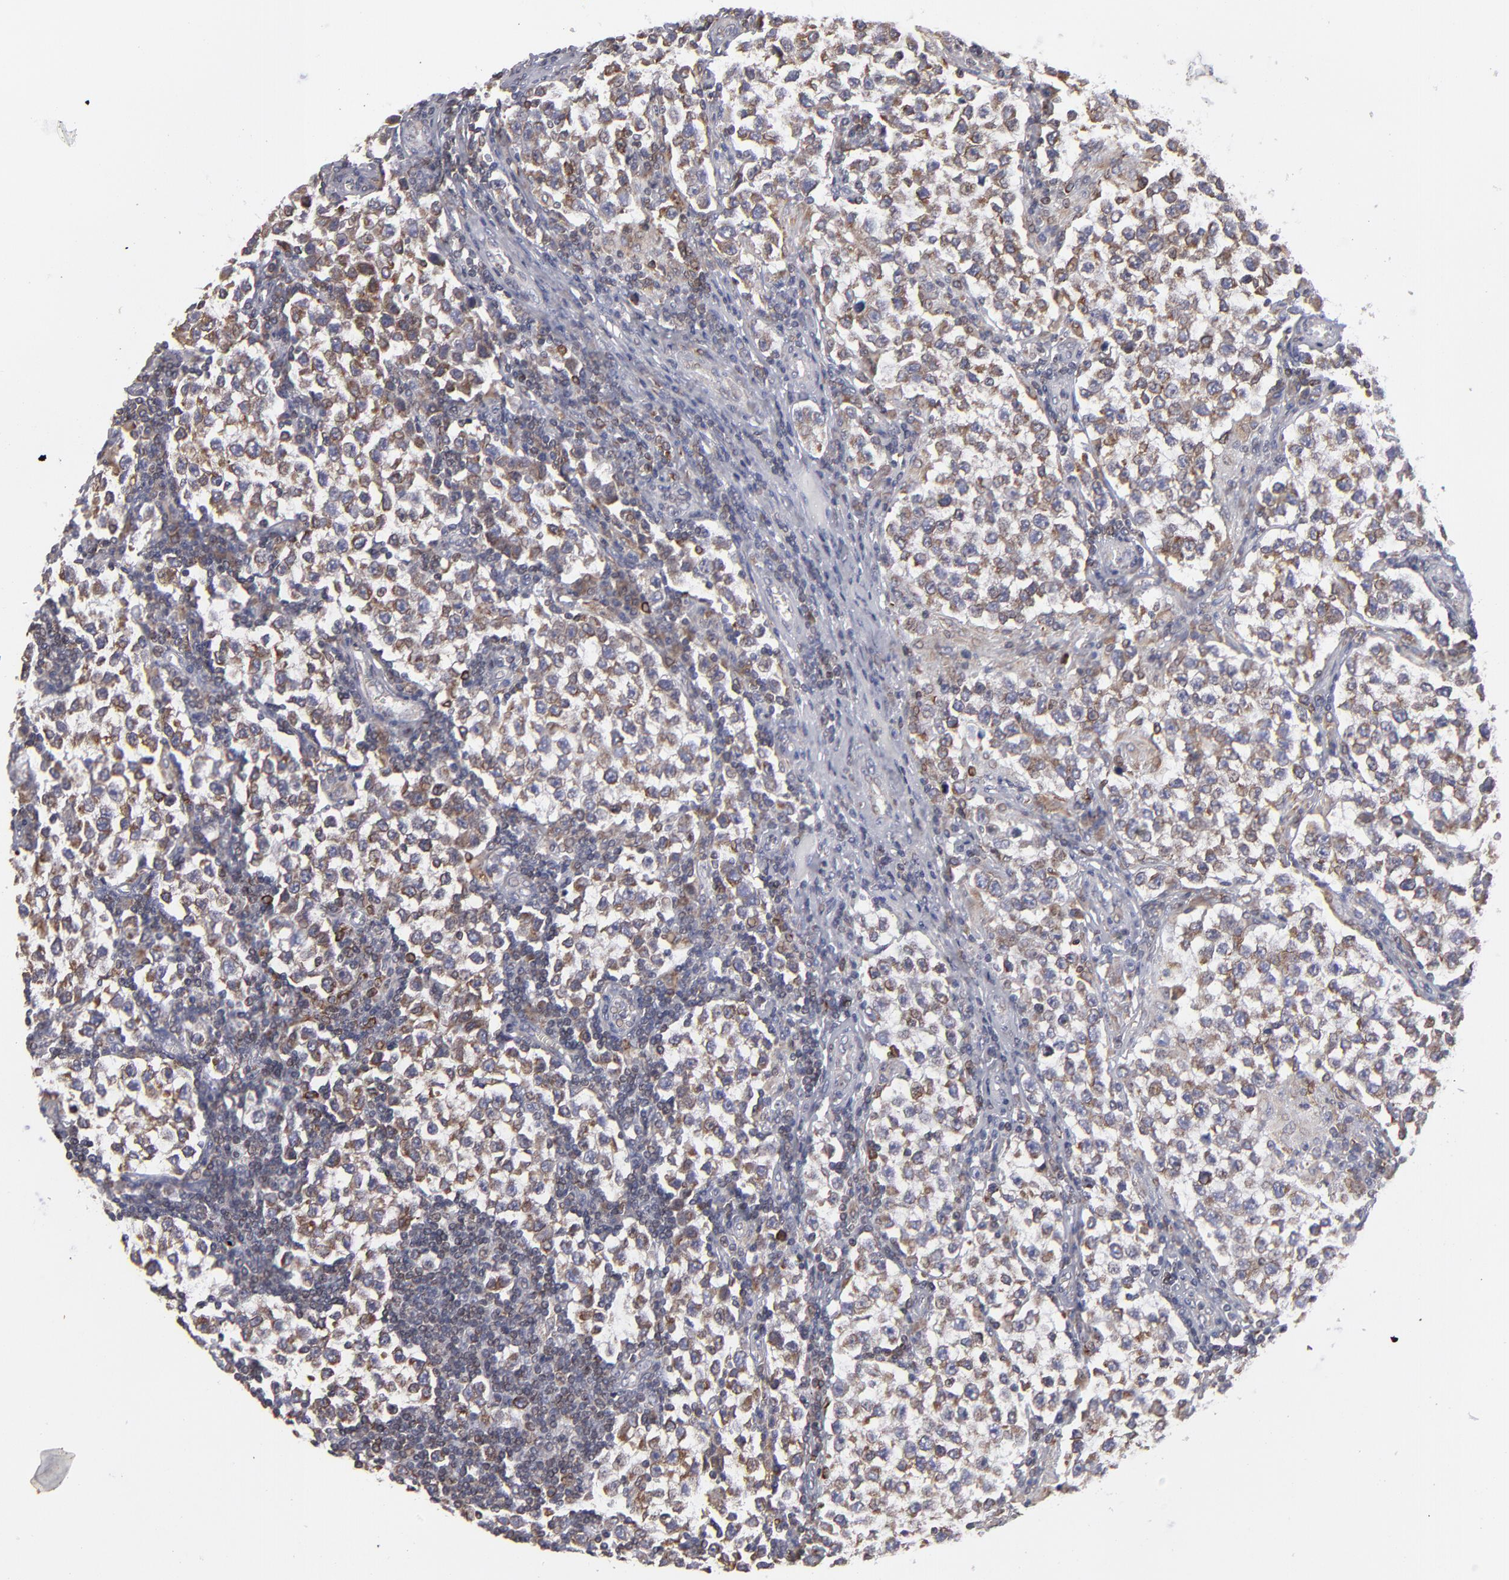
{"staining": {"intensity": "moderate", "quantity": ">75%", "location": "cytoplasmic/membranous"}, "tissue": "testis cancer", "cell_type": "Tumor cells", "image_type": "cancer", "snomed": [{"axis": "morphology", "description": "Seminoma, NOS"}, {"axis": "topography", "description": "Testis"}], "caption": "Testis cancer (seminoma) was stained to show a protein in brown. There is medium levels of moderate cytoplasmic/membranous staining in approximately >75% of tumor cells. The protein is shown in brown color, while the nuclei are stained blue.", "gene": "TMX1", "patient": {"sex": "male", "age": 36}}